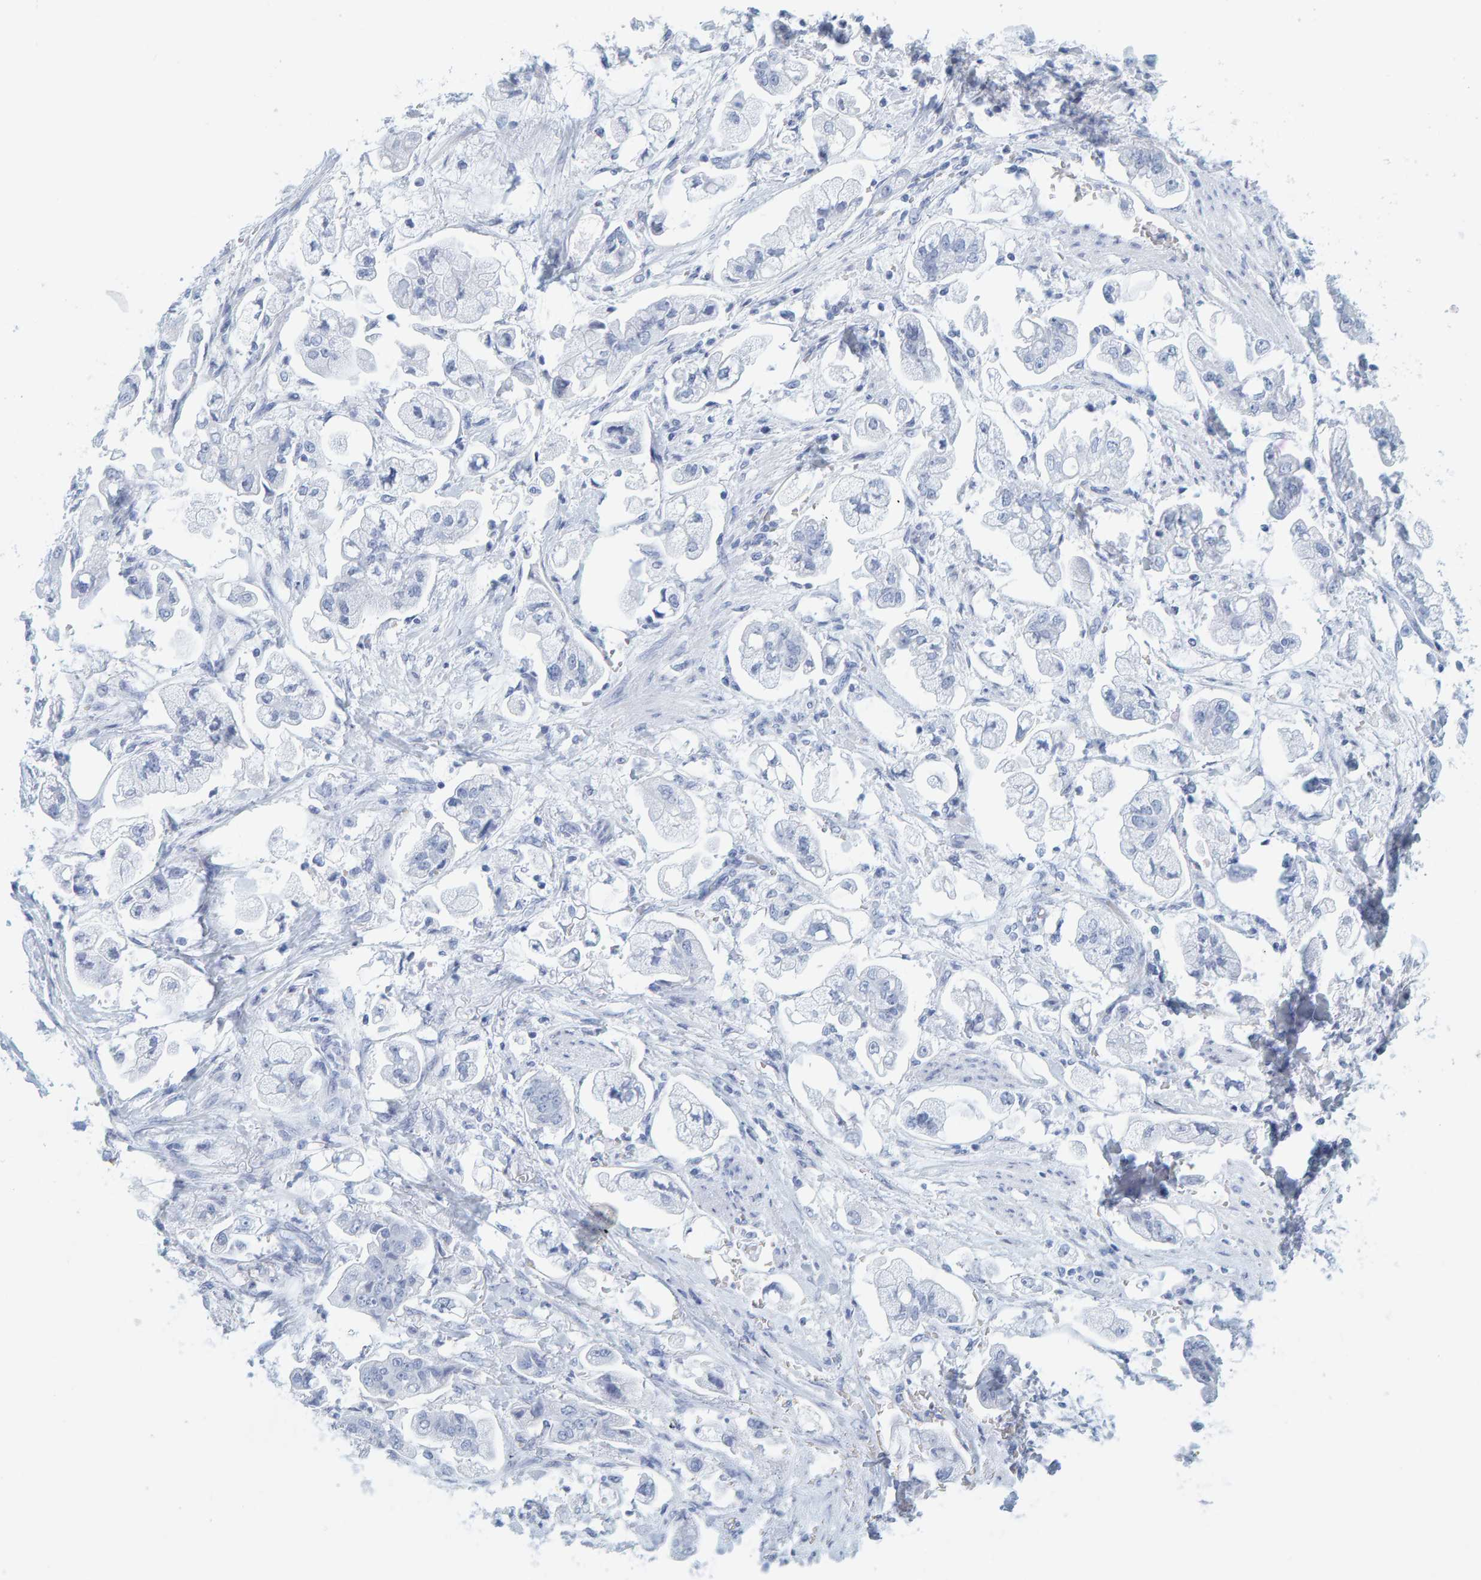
{"staining": {"intensity": "negative", "quantity": "none", "location": "none"}, "tissue": "stomach cancer", "cell_type": "Tumor cells", "image_type": "cancer", "snomed": [{"axis": "morphology", "description": "Adenocarcinoma, NOS"}, {"axis": "topography", "description": "Stomach"}], "caption": "A photomicrograph of human stomach cancer (adenocarcinoma) is negative for staining in tumor cells. Brightfield microscopy of IHC stained with DAB (brown) and hematoxylin (blue), captured at high magnification.", "gene": "SFTPC", "patient": {"sex": "male", "age": 62}}